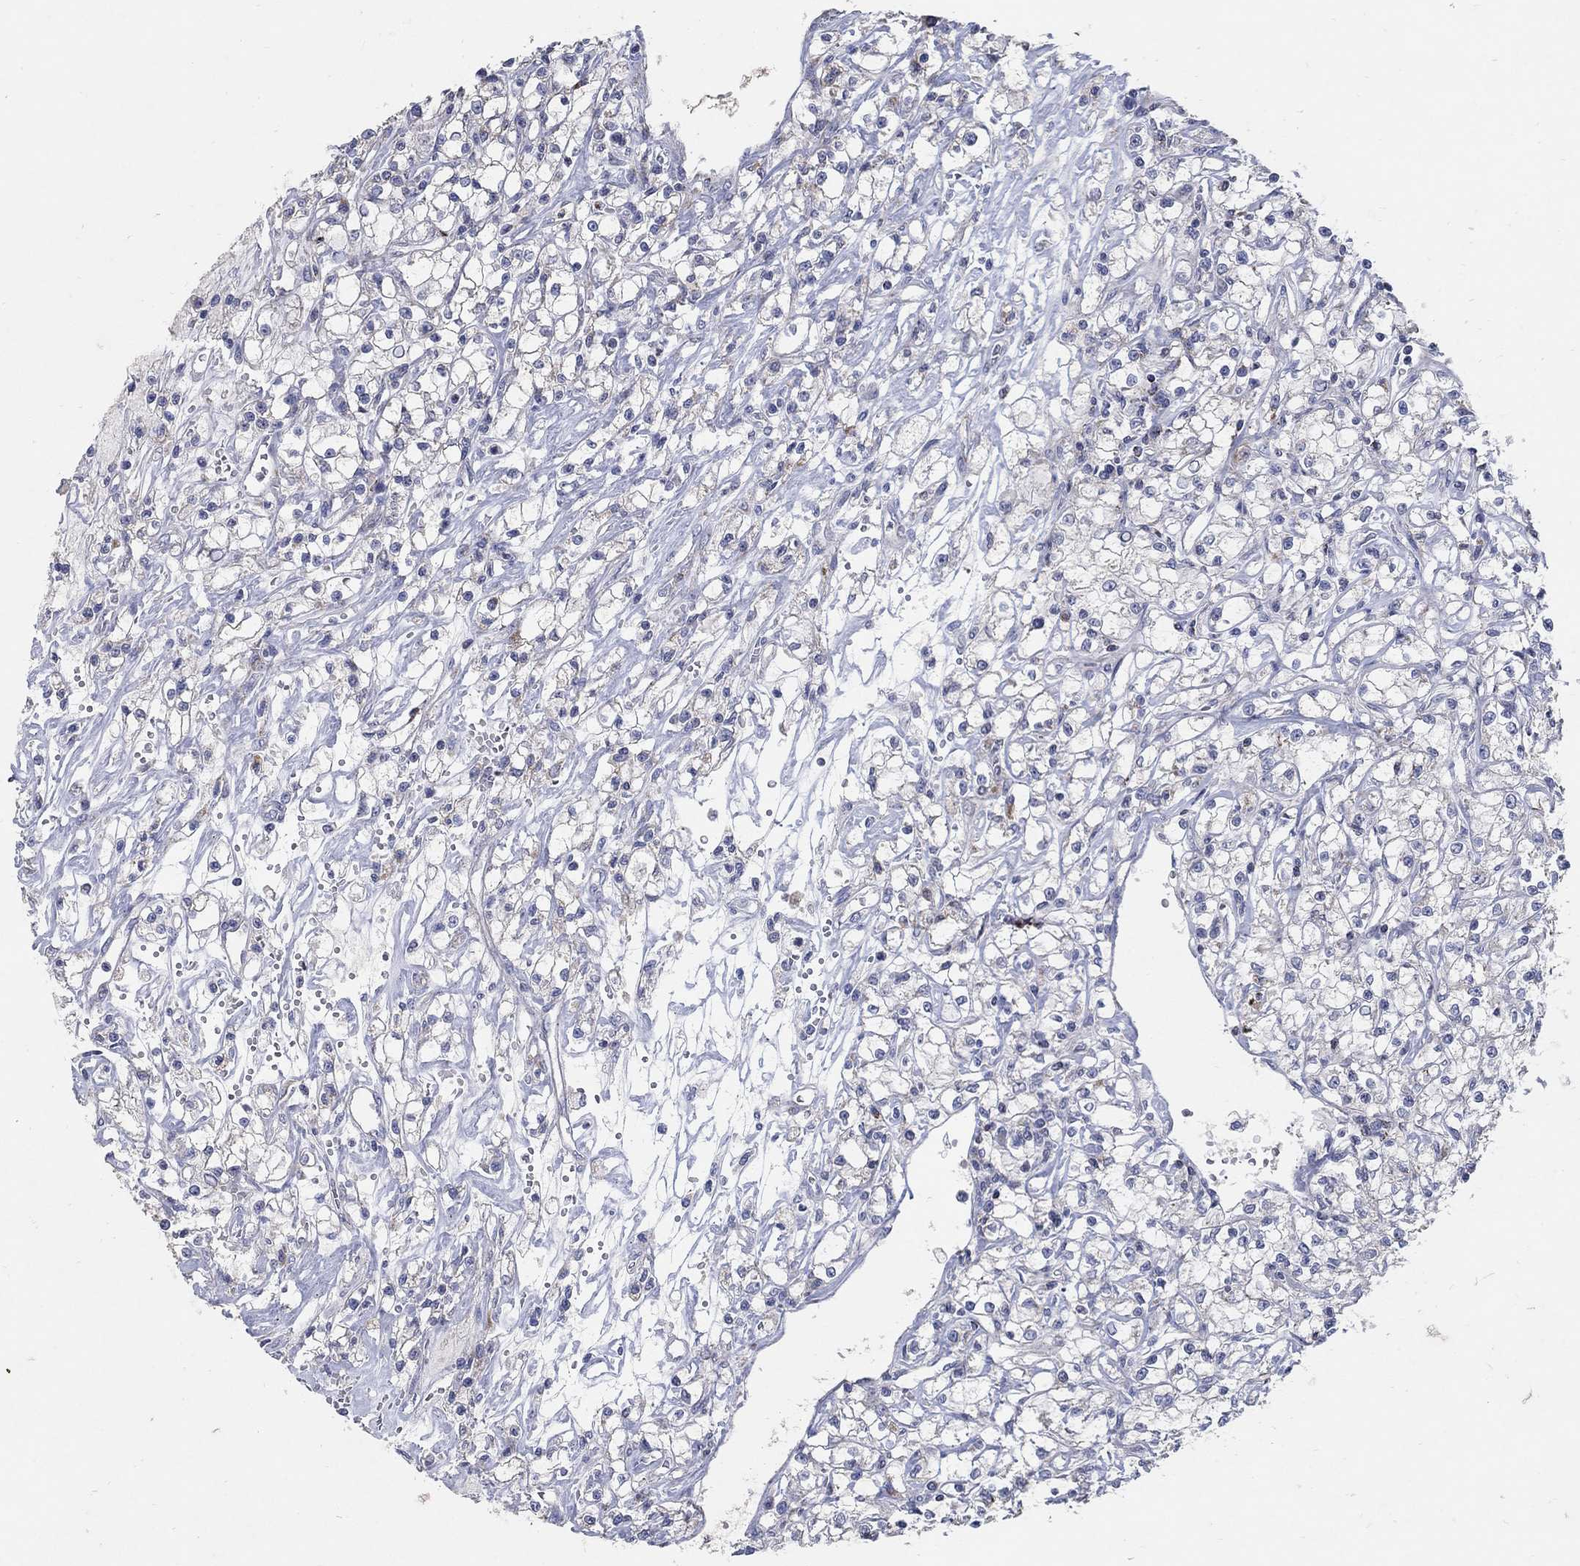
{"staining": {"intensity": "negative", "quantity": "none", "location": "none"}, "tissue": "renal cancer", "cell_type": "Tumor cells", "image_type": "cancer", "snomed": [{"axis": "morphology", "description": "Adenocarcinoma, NOS"}, {"axis": "topography", "description": "Kidney"}], "caption": "DAB immunohistochemical staining of human adenocarcinoma (renal) reveals no significant positivity in tumor cells.", "gene": "HMX2", "patient": {"sex": "female", "age": 59}}